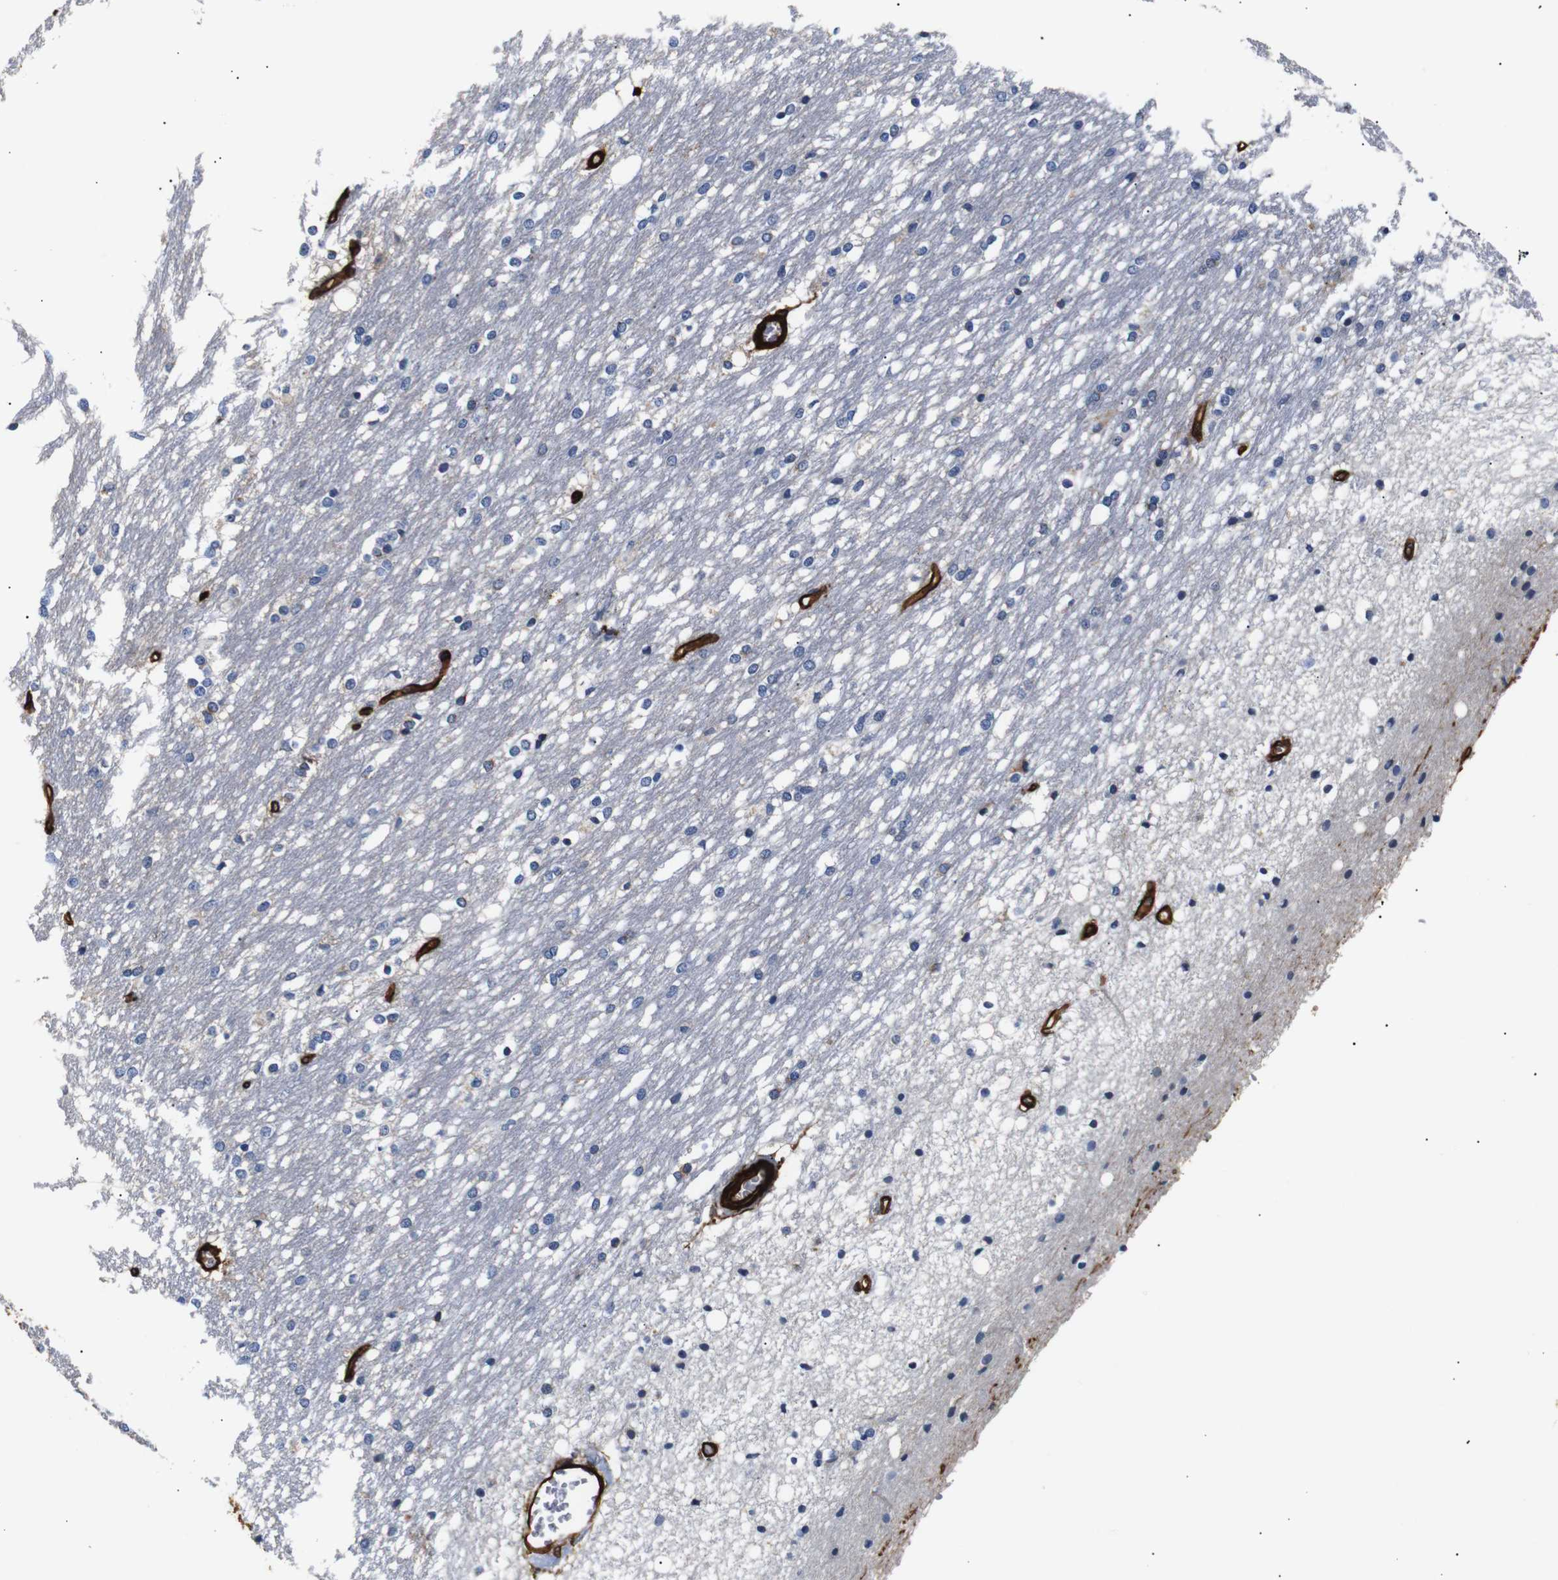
{"staining": {"intensity": "negative", "quantity": "none", "location": "none"}, "tissue": "caudate", "cell_type": "Glial cells", "image_type": "normal", "snomed": [{"axis": "morphology", "description": "Normal tissue, NOS"}, {"axis": "topography", "description": "Lateral ventricle wall"}], "caption": "Normal caudate was stained to show a protein in brown. There is no significant positivity in glial cells. (DAB (3,3'-diaminobenzidine) immunohistochemistry (IHC), high magnification).", "gene": "CAV2", "patient": {"sex": "female", "age": 19}}